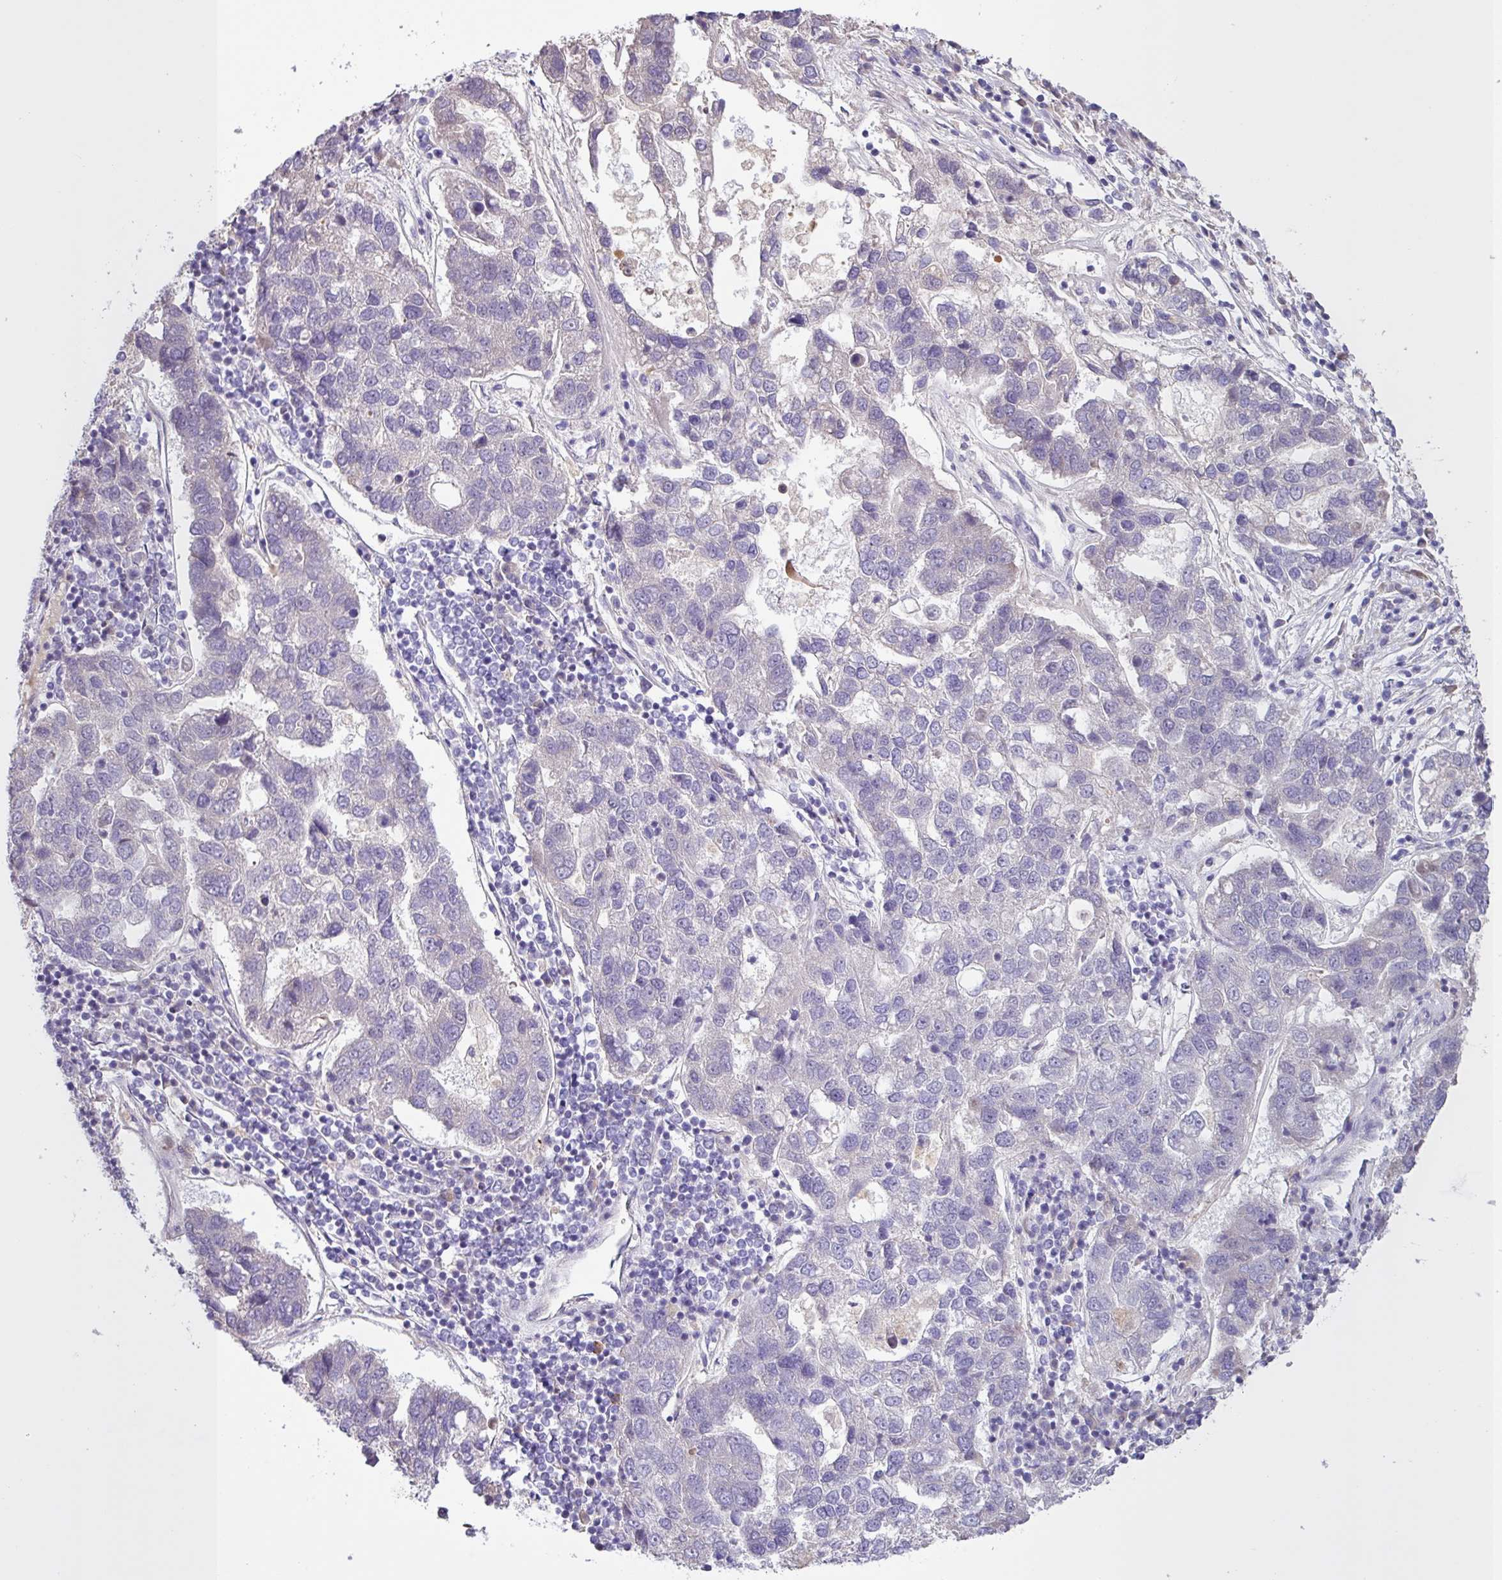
{"staining": {"intensity": "negative", "quantity": "none", "location": "none"}, "tissue": "pancreatic cancer", "cell_type": "Tumor cells", "image_type": "cancer", "snomed": [{"axis": "morphology", "description": "Adenocarcinoma, NOS"}, {"axis": "topography", "description": "Pancreas"}], "caption": "This image is of adenocarcinoma (pancreatic) stained with IHC to label a protein in brown with the nuclei are counter-stained blue. There is no positivity in tumor cells. (Stains: DAB (3,3'-diaminobenzidine) immunohistochemistry with hematoxylin counter stain, Microscopy: brightfield microscopy at high magnification).", "gene": "SFTPB", "patient": {"sex": "female", "age": 61}}